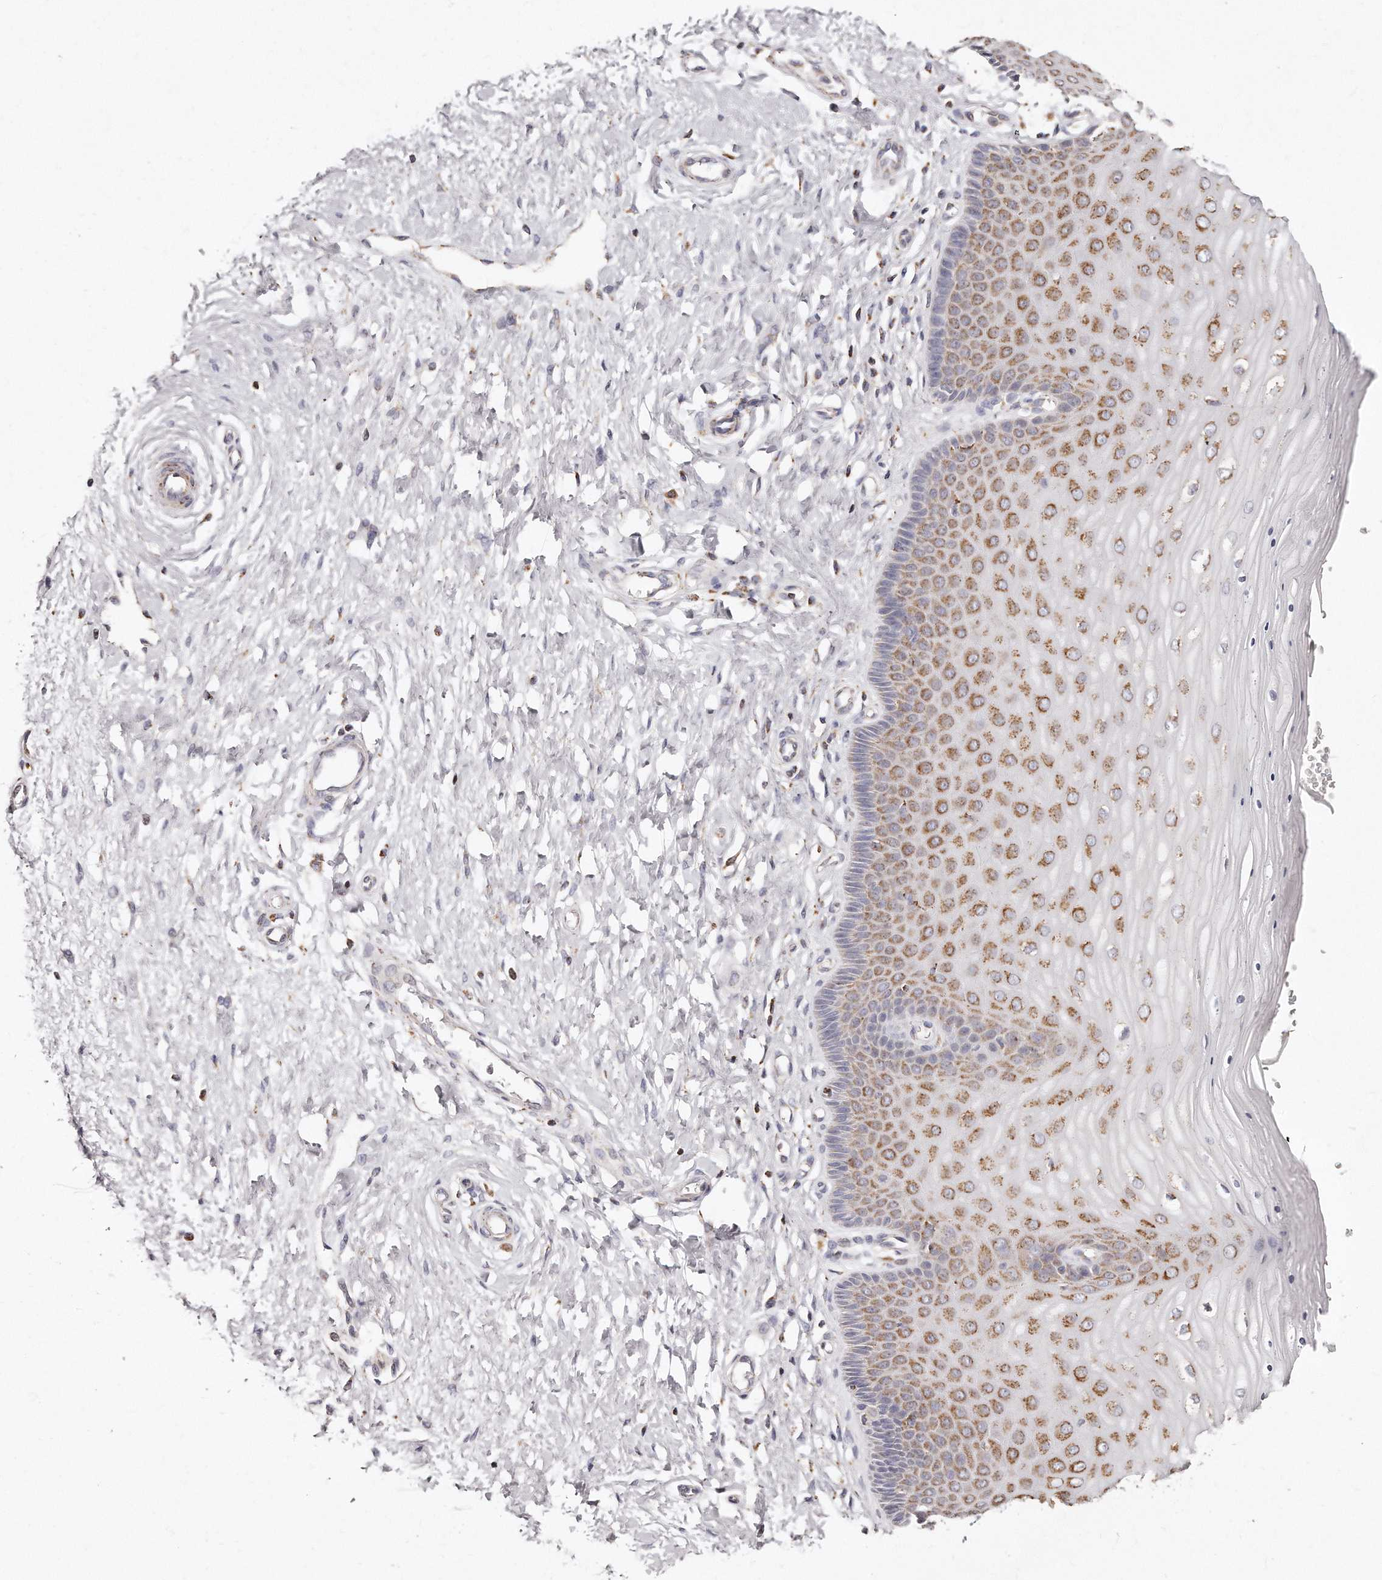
{"staining": {"intensity": "moderate", "quantity": ">75%", "location": "cytoplasmic/membranous"}, "tissue": "cervix", "cell_type": "Glandular cells", "image_type": "normal", "snomed": [{"axis": "morphology", "description": "Normal tissue, NOS"}, {"axis": "topography", "description": "Cervix"}], "caption": "Glandular cells reveal medium levels of moderate cytoplasmic/membranous staining in approximately >75% of cells in unremarkable cervix.", "gene": "RTKN", "patient": {"sex": "female", "age": 55}}